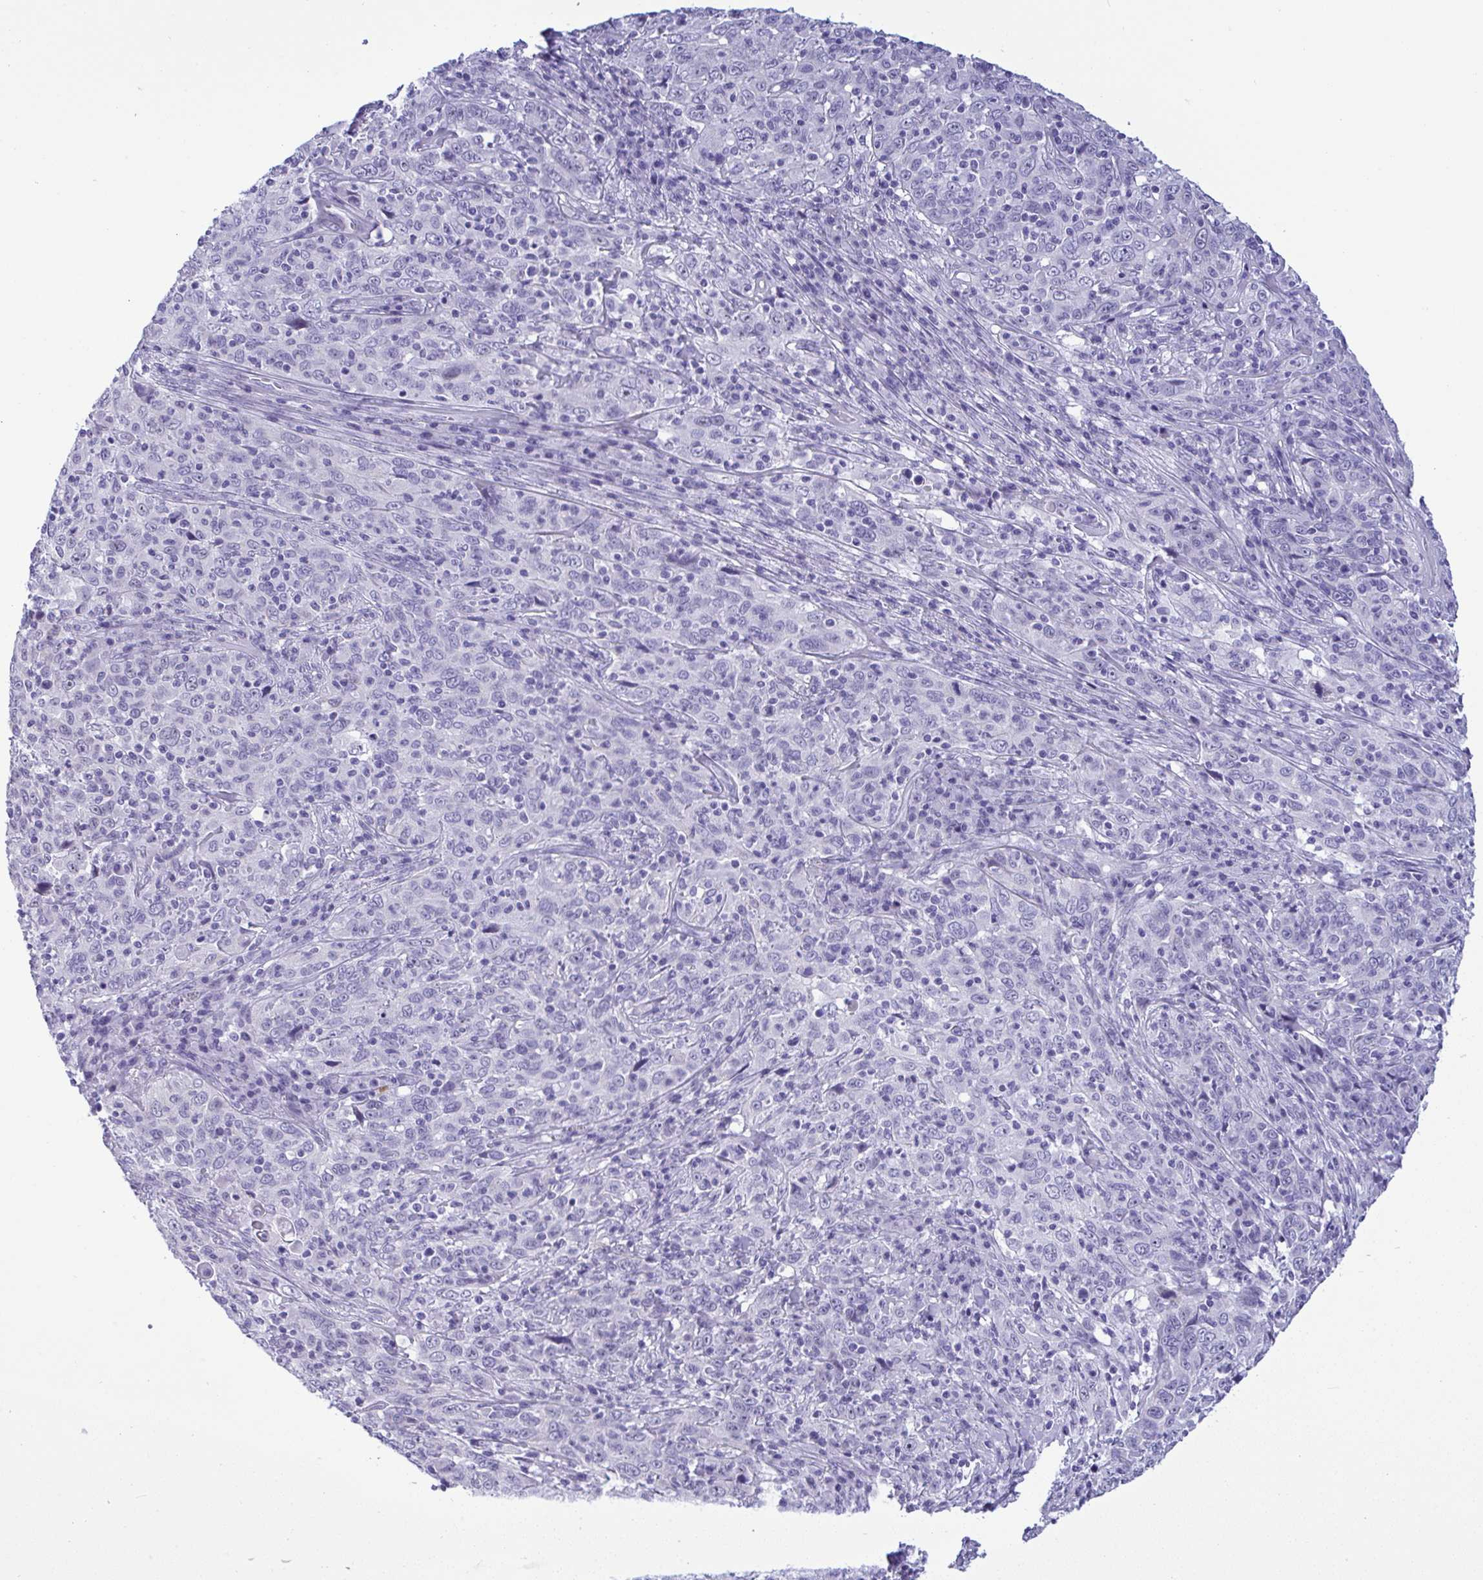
{"staining": {"intensity": "negative", "quantity": "none", "location": "none"}, "tissue": "cervical cancer", "cell_type": "Tumor cells", "image_type": "cancer", "snomed": [{"axis": "morphology", "description": "Squamous cell carcinoma, NOS"}, {"axis": "topography", "description": "Cervix"}], "caption": "Tumor cells are negative for brown protein staining in squamous cell carcinoma (cervical).", "gene": "YBX2", "patient": {"sex": "female", "age": 46}}